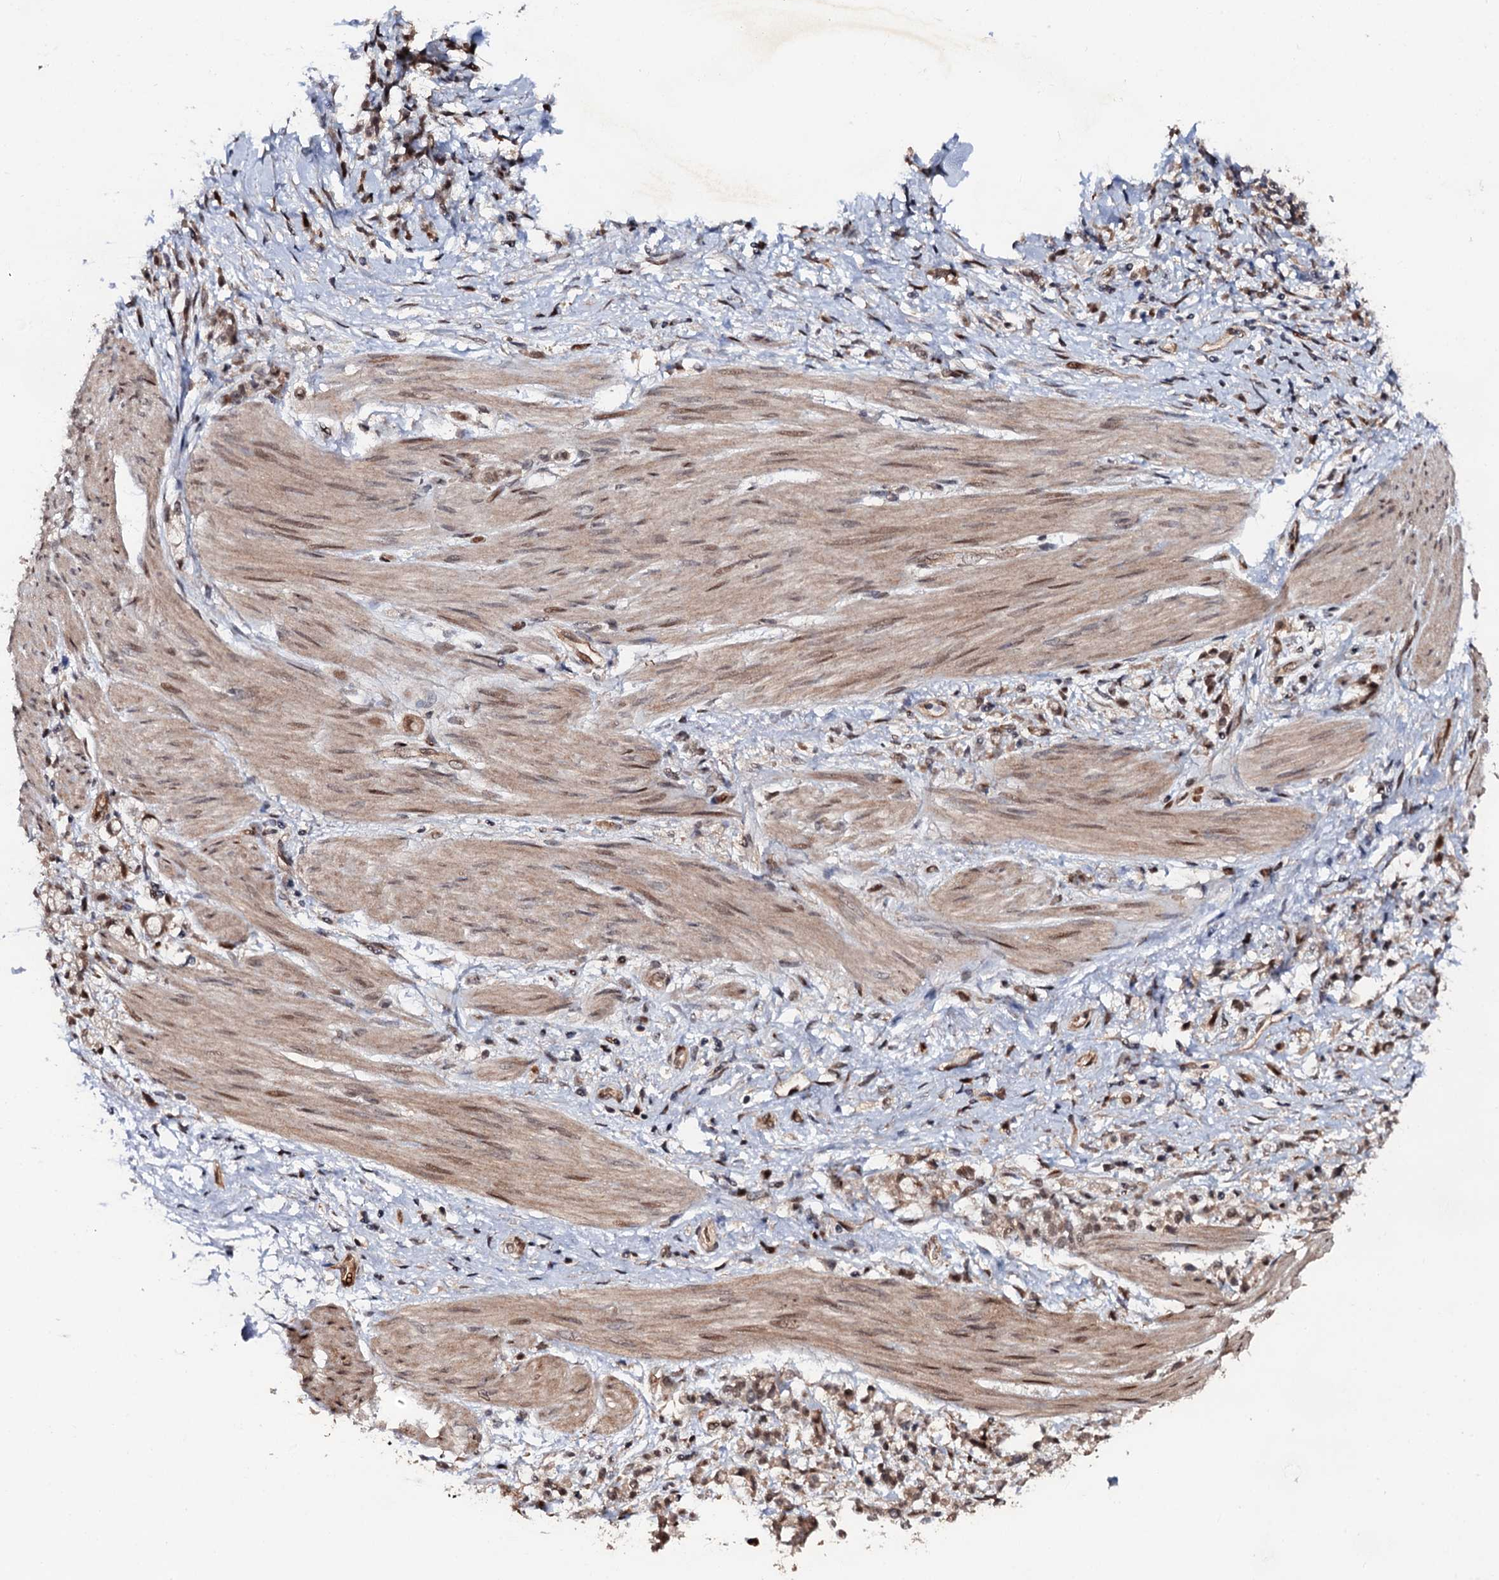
{"staining": {"intensity": "moderate", "quantity": "25%-75%", "location": "cytoplasmic/membranous,nuclear"}, "tissue": "stomach cancer", "cell_type": "Tumor cells", "image_type": "cancer", "snomed": [{"axis": "morphology", "description": "Adenocarcinoma, NOS"}, {"axis": "topography", "description": "Stomach"}], "caption": "Immunohistochemistry micrograph of human stomach cancer (adenocarcinoma) stained for a protein (brown), which reveals medium levels of moderate cytoplasmic/membranous and nuclear positivity in about 25%-75% of tumor cells.", "gene": "CDC23", "patient": {"sex": "female", "age": 60}}